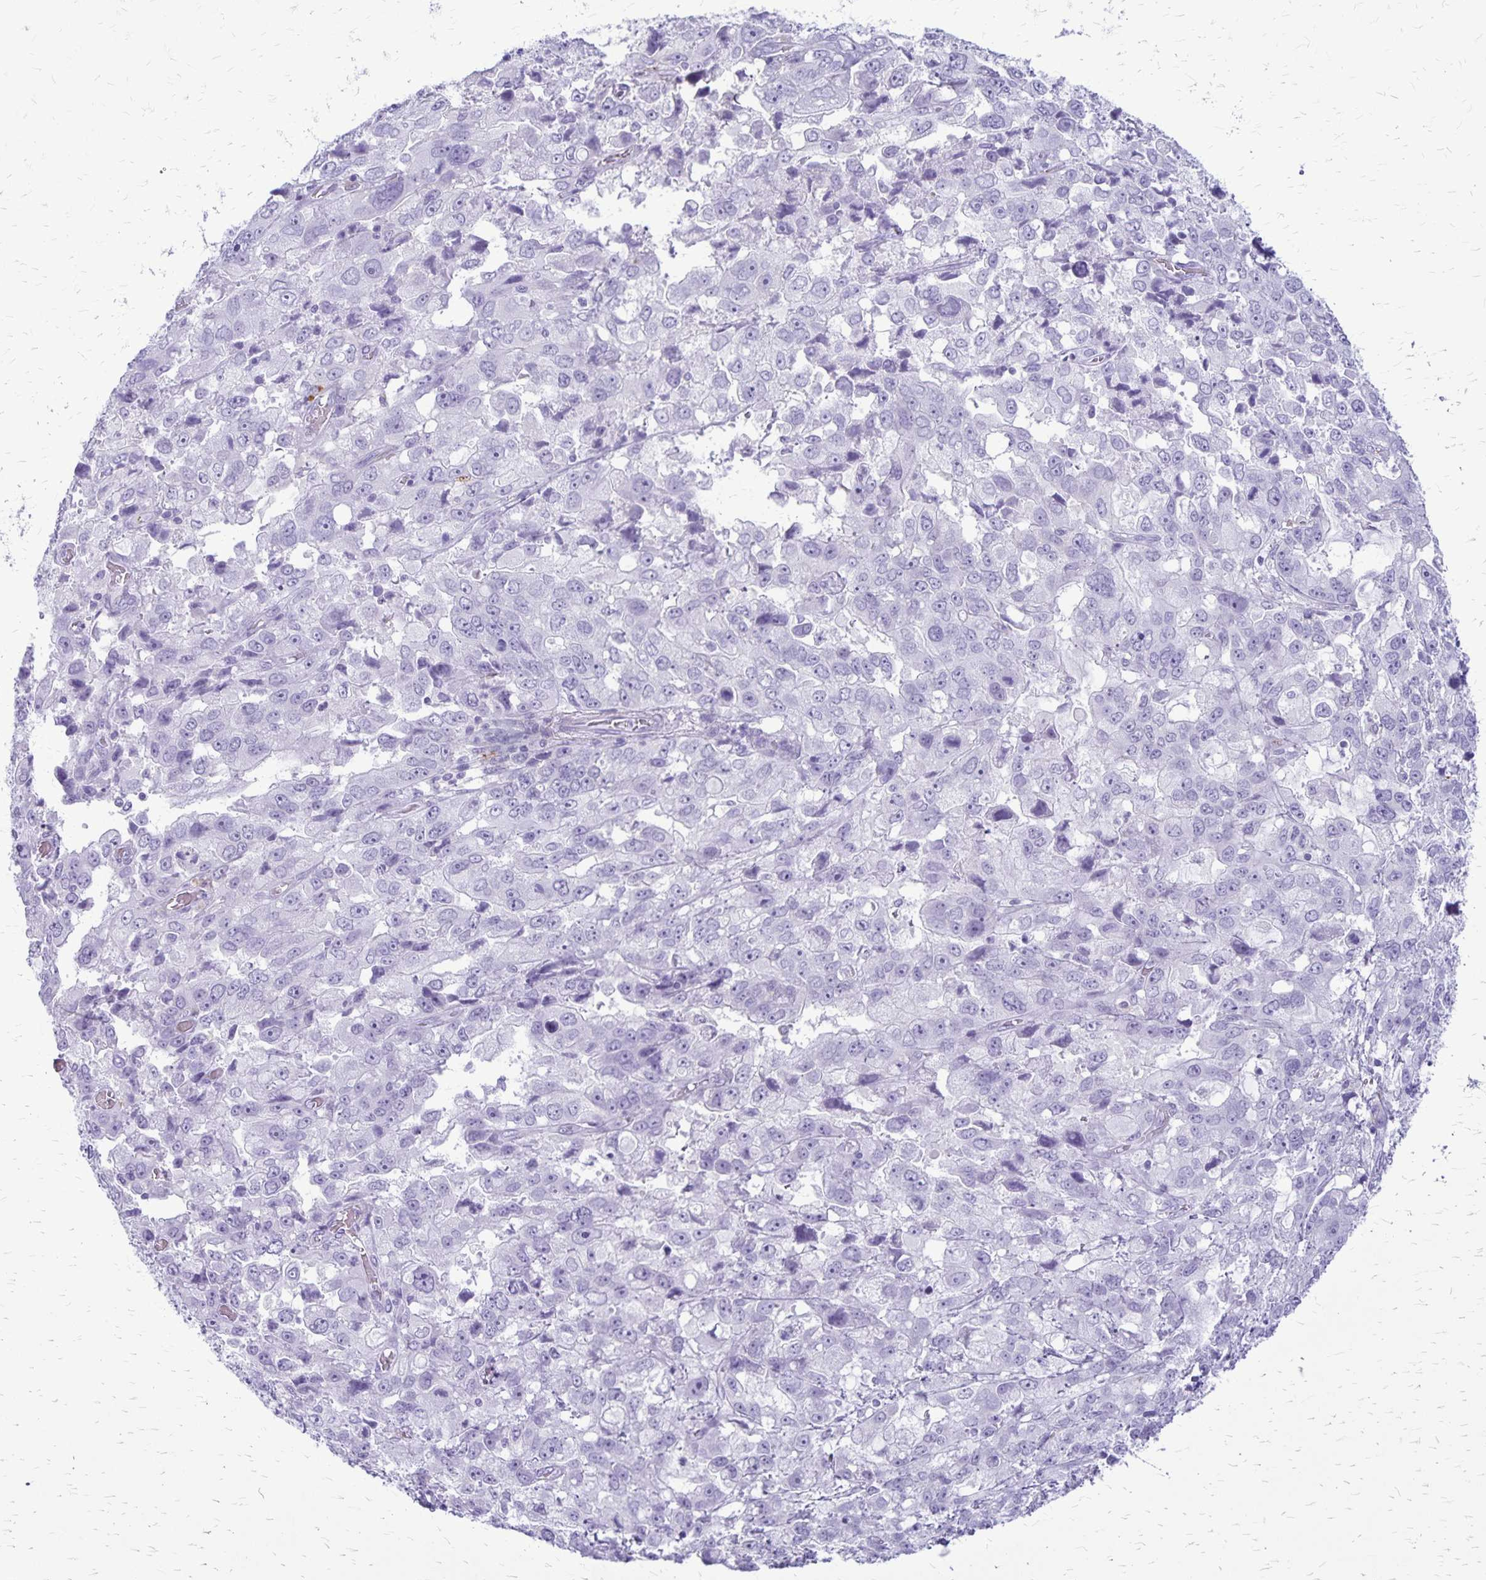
{"staining": {"intensity": "negative", "quantity": "none", "location": "none"}, "tissue": "stomach cancer", "cell_type": "Tumor cells", "image_type": "cancer", "snomed": [{"axis": "morphology", "description": "Adenocarcinoma, NOS"}, {"axis": "topography", "description": "Stomach, upper"}], "caption": "Immunohistochemistry (IHC) micrograph of neoplastic tissue: human stomach adenocarcinoma stained with DAB exhibits no significant protein expression in tumor cells.", "gene": "RTN1", "patient": {"sex": "female", "age": 81}}